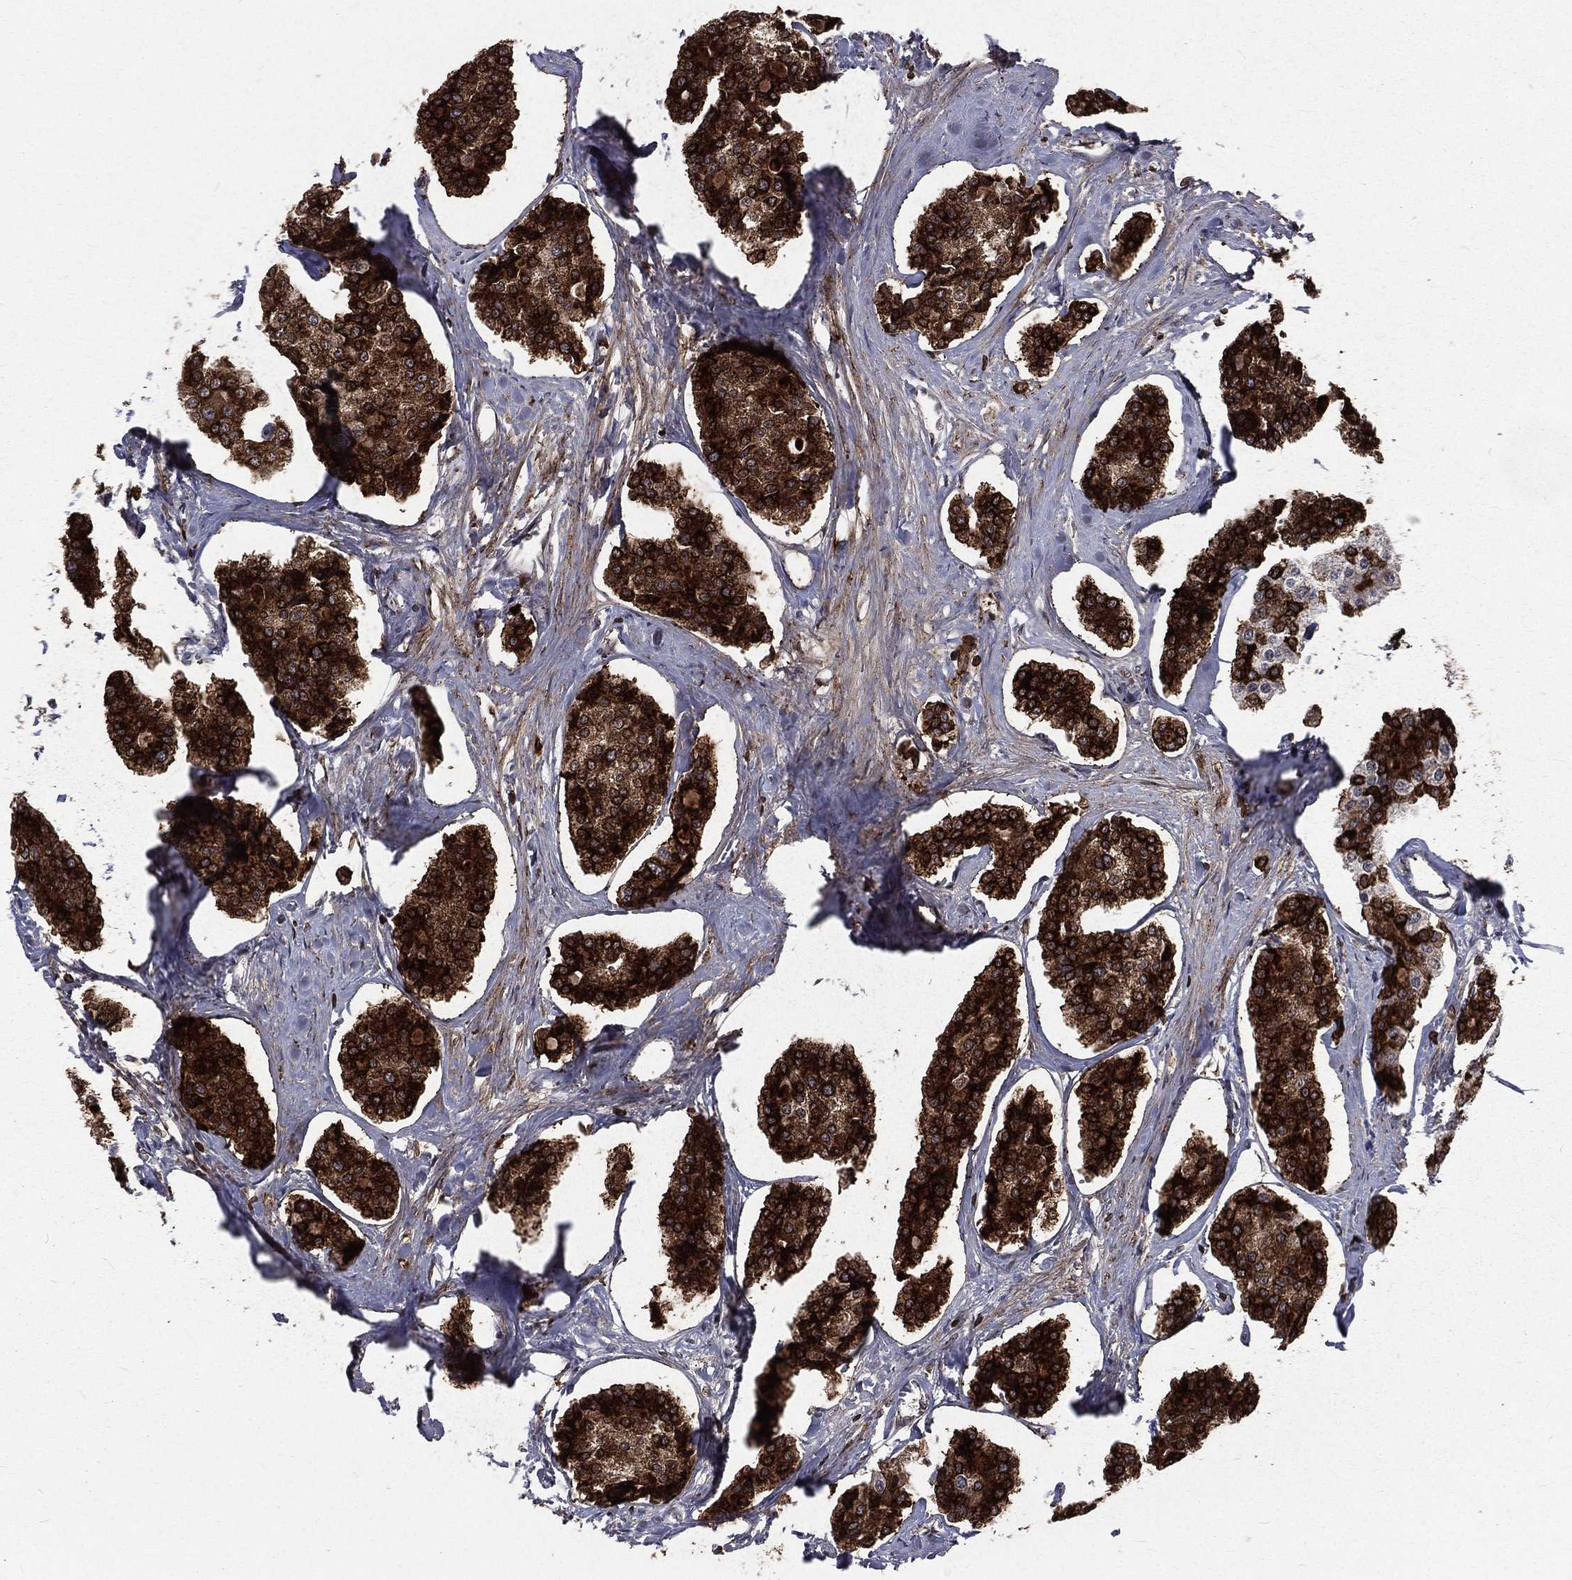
{"staining": {"intensity": "strong", "quantity": ">75%", "location": "cytoplasmic/membranous"}, "tissue": "carcinoid", "cell_type": "Tumor cells", "image_type": "cancer", "snomed": [{"axis": "morphology", "description": "Carcinoid, malignant, NOS"}, {"axis": "topography", "description": "Small intestine"}], "caption": "High-power microscopy captured an IHC photomicrograph of malignant carcinoid, revealing strong cytoplasmic/membranous positivity in approximately >75% of tumor cells.", "gene": "LBR", "patient": {"sex": "female", "age": 65}}